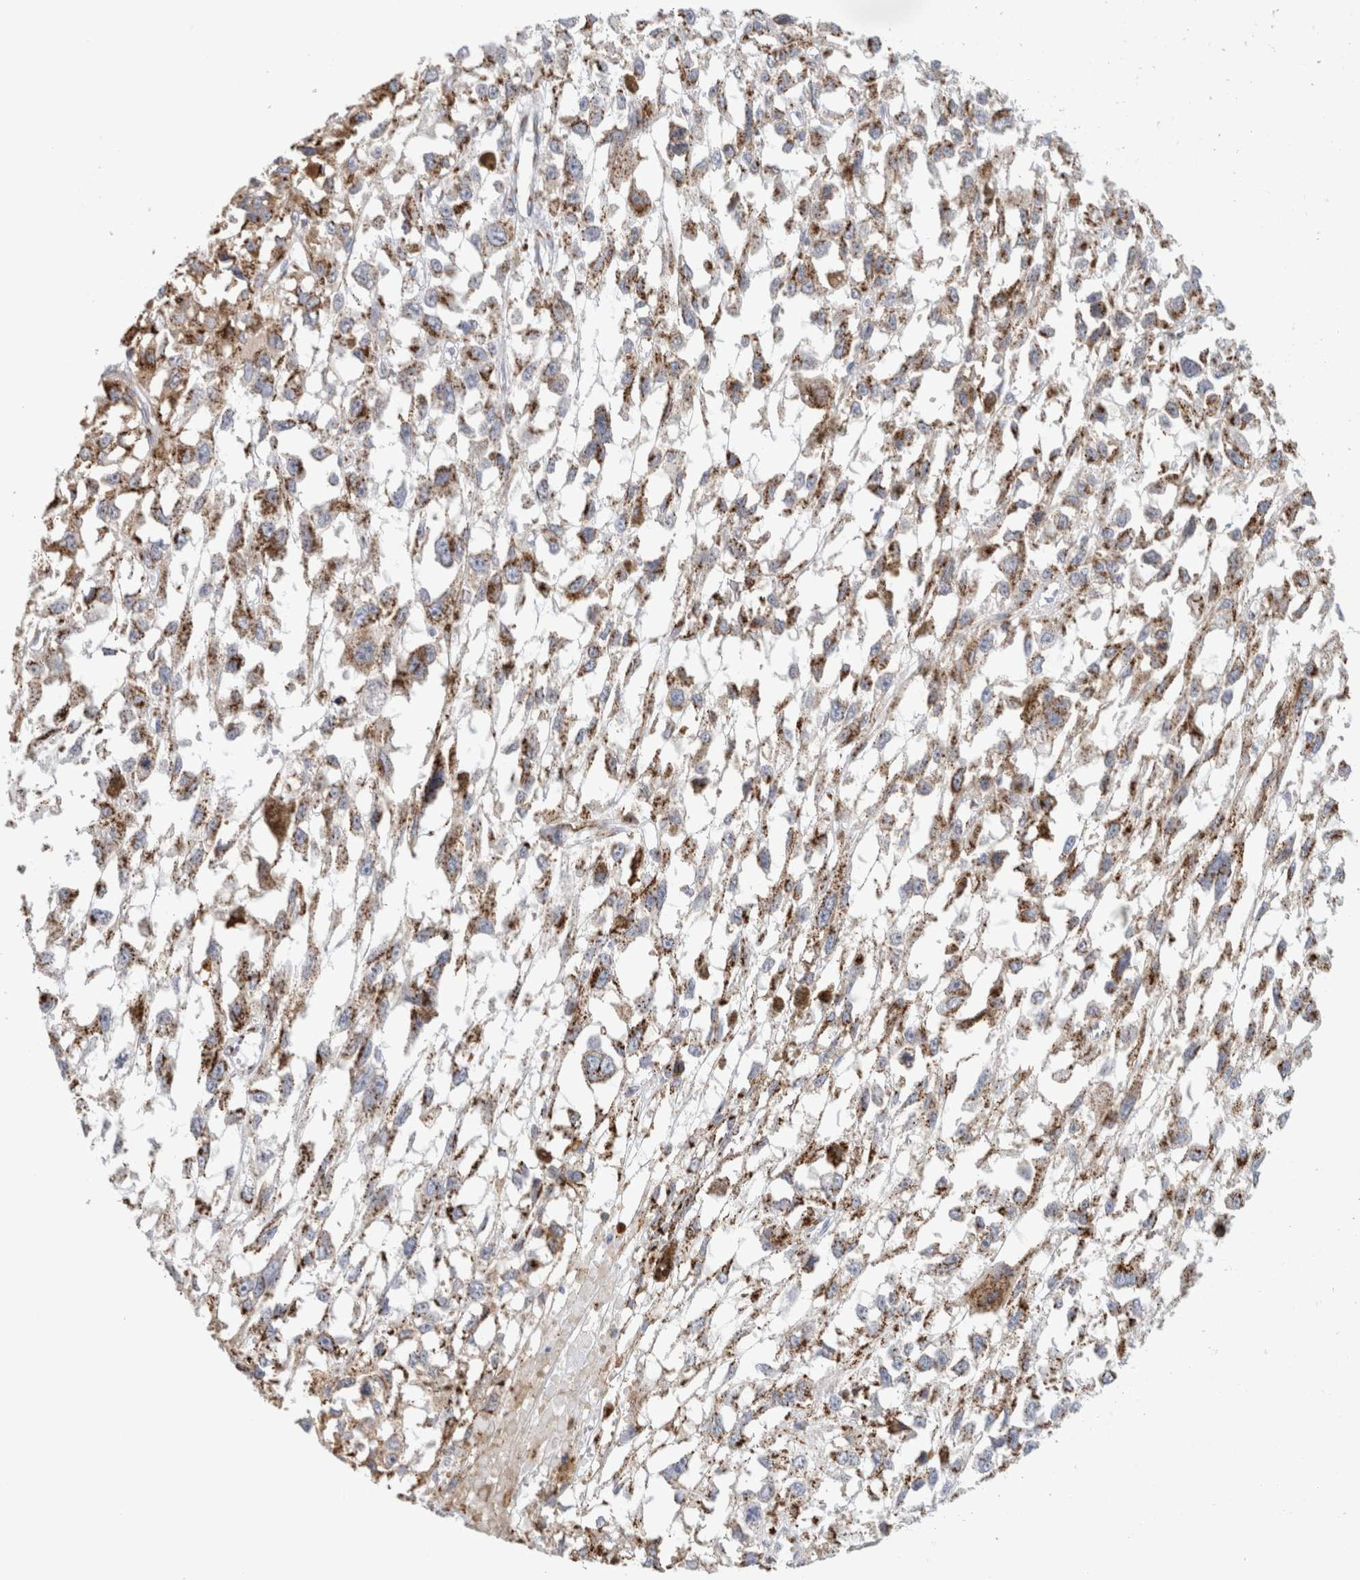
{"staining": {"intensity": "weak", "quantity": ">75%", "location": "cytoplasmic/membranous"}, "tissue": "melanoma", "cell_type": "Tumor cells", "image_type": "cancer", "snomed": [{"axis": "morphology", "description": "Malignant melanoma, Metastatic site"}, {"axis": "topography", "description": "Lymph node"}], "caption": "Protein staining reveals weak cytoplasmic/membranous staining in about >75% of tumor cells in melanoma.", "gene": "MCFD2", "patient": {"sex": "male", "age": 59}}